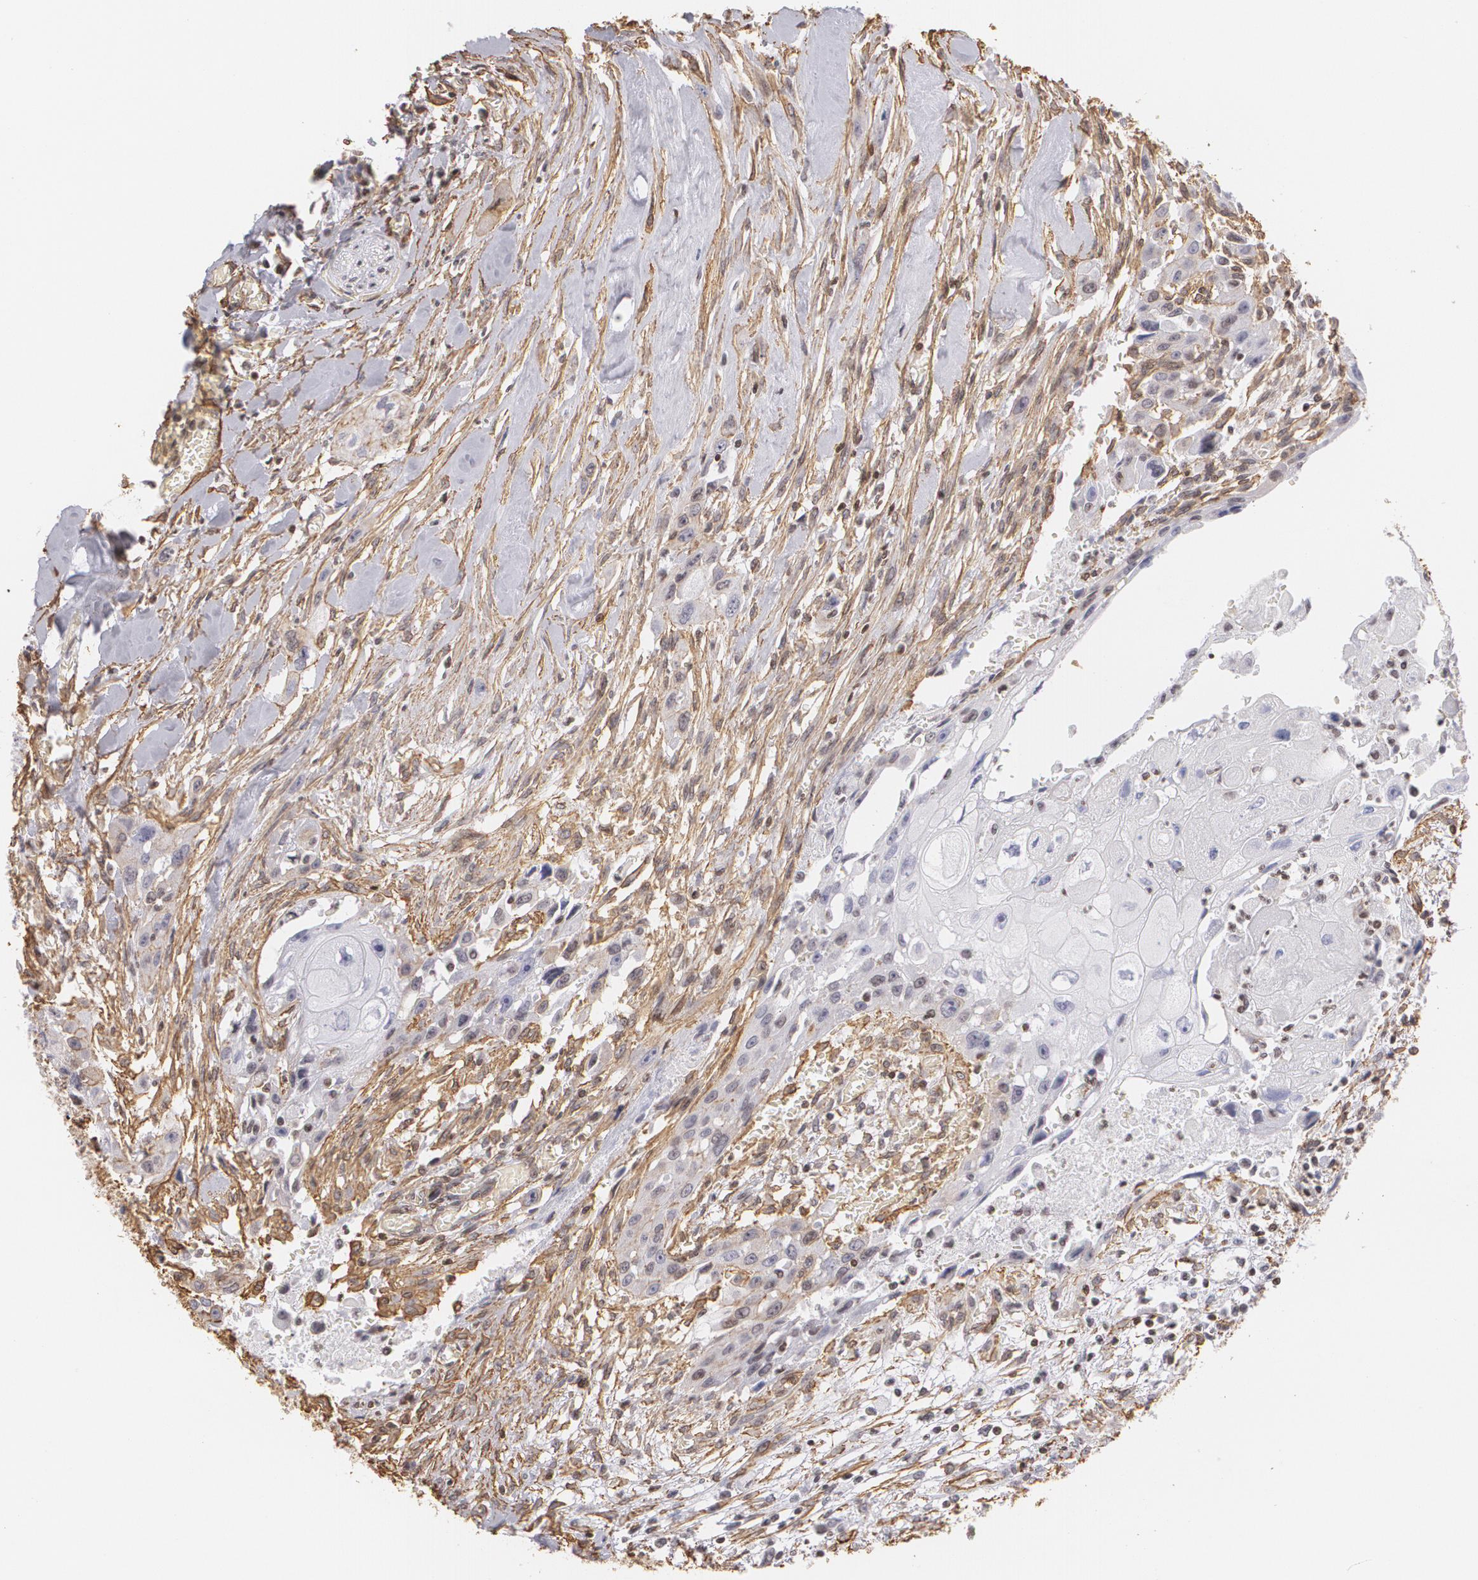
{"staining": {"intensity": "moderate", "quantity": ">75%", "location": "cytoplasmic/membranous"}, "tissue": "head and neck cancer", "cell_type": "Tumor cells", "image_type": "cancer", "snomed": [{"axis": "morphology", "description": "Neoplasm, malignant, NOS"}, {"axis": "topography", "description": "Salivary gland"}, {"axis": "topography", "description": "Head-Neck"}], "caption": "DAB (3,3'-diaminobenzidine) immunohistochemical staining of head and neck cancer (neoplasm (malignant)) exhibits moderate cytoplasmic/membranous protein expression in approximately >75% of tumor cells.", "gene": "VAMP1", "patient": {"sex": "male", "age": 43}}